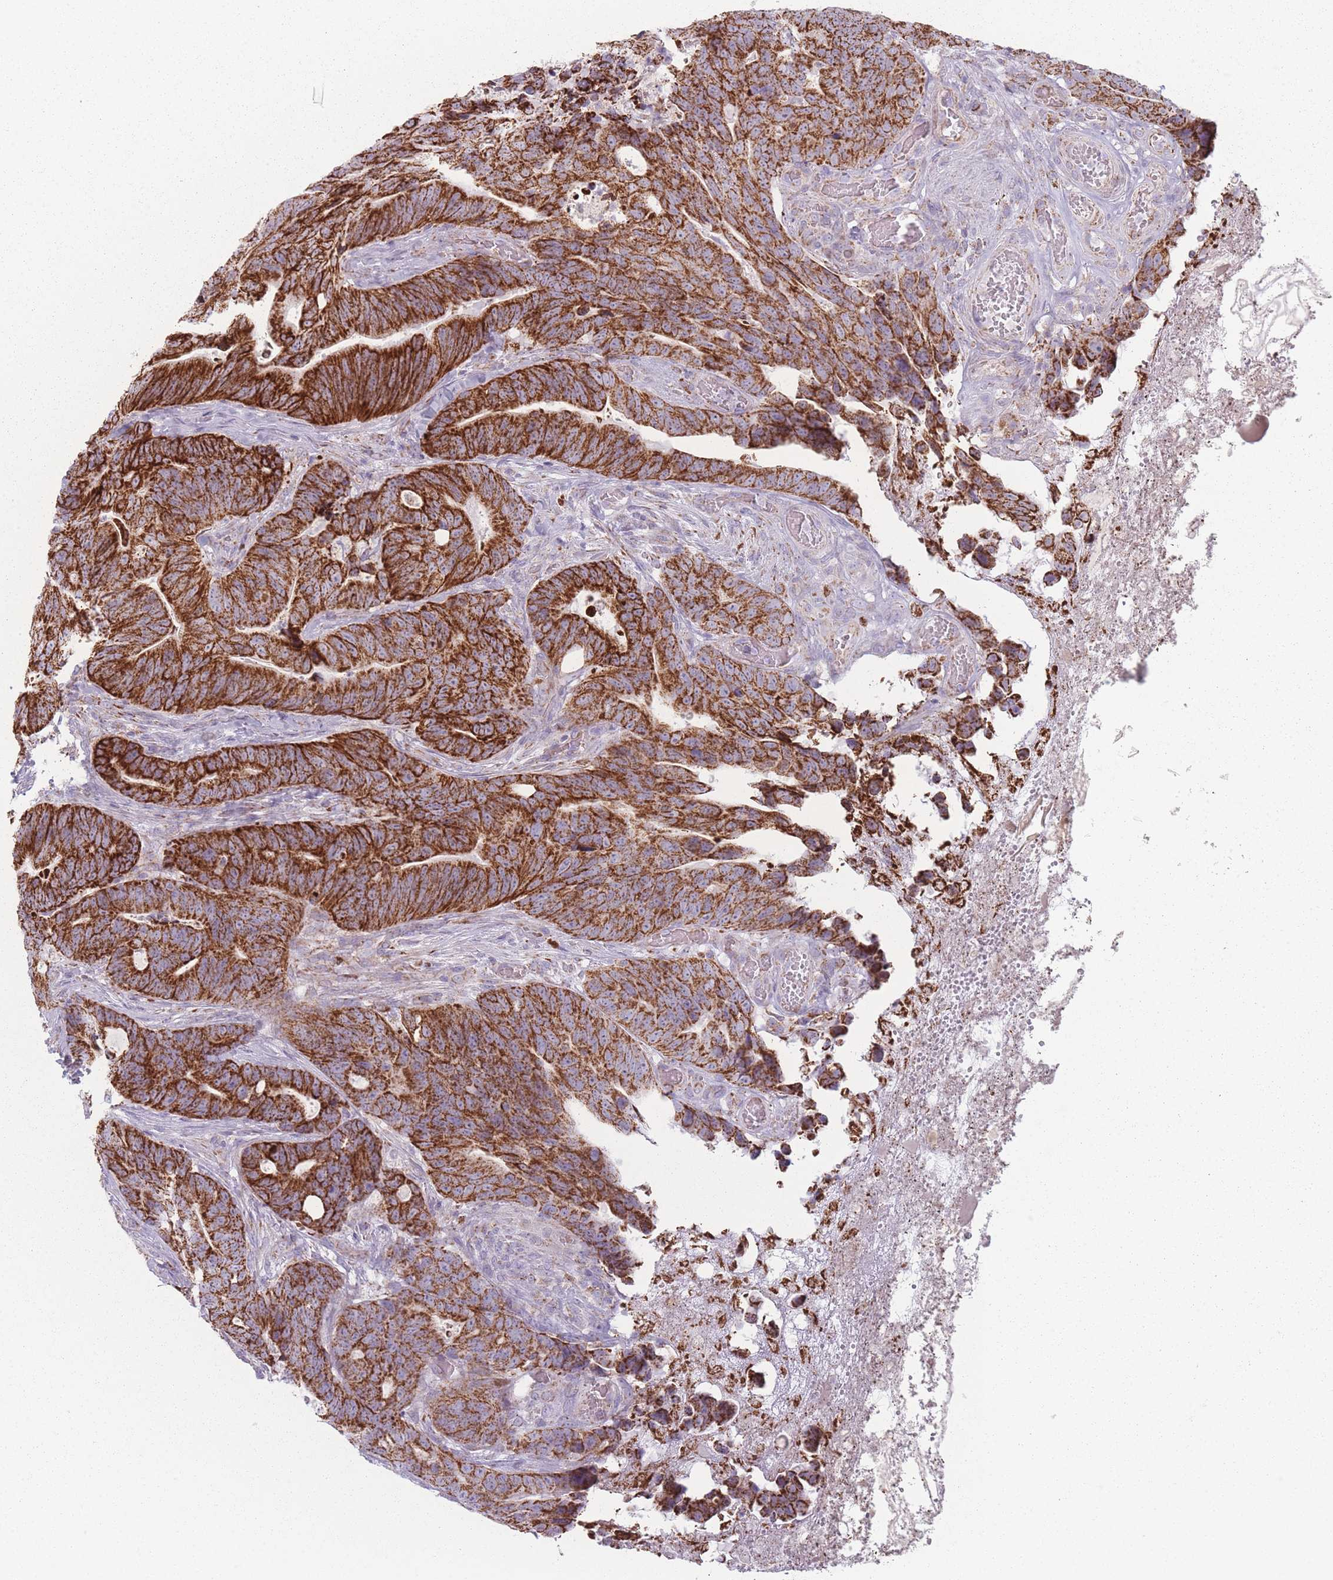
{"staining": {"intensity": "strong", "quantity": ">75%", "location": "cytoplasmic/membranous"}, "tissue": "colorectal cancer", "cell_type": "Tumor cells", "image_type": "cancer", "snomed": [{"axis": "morphology", "description": "Adenocarcinoma, NOS"}, {"axis": "topography", "description": "Colon"}], "caption": "Immunohistochemical staining of colorectal cancer reveals high levels of strong cytoplasmic/membranous positivity in about >75% of tumor cells.", "gene": "DCHS1", "patient": {"sex": "female", "age": 82}}